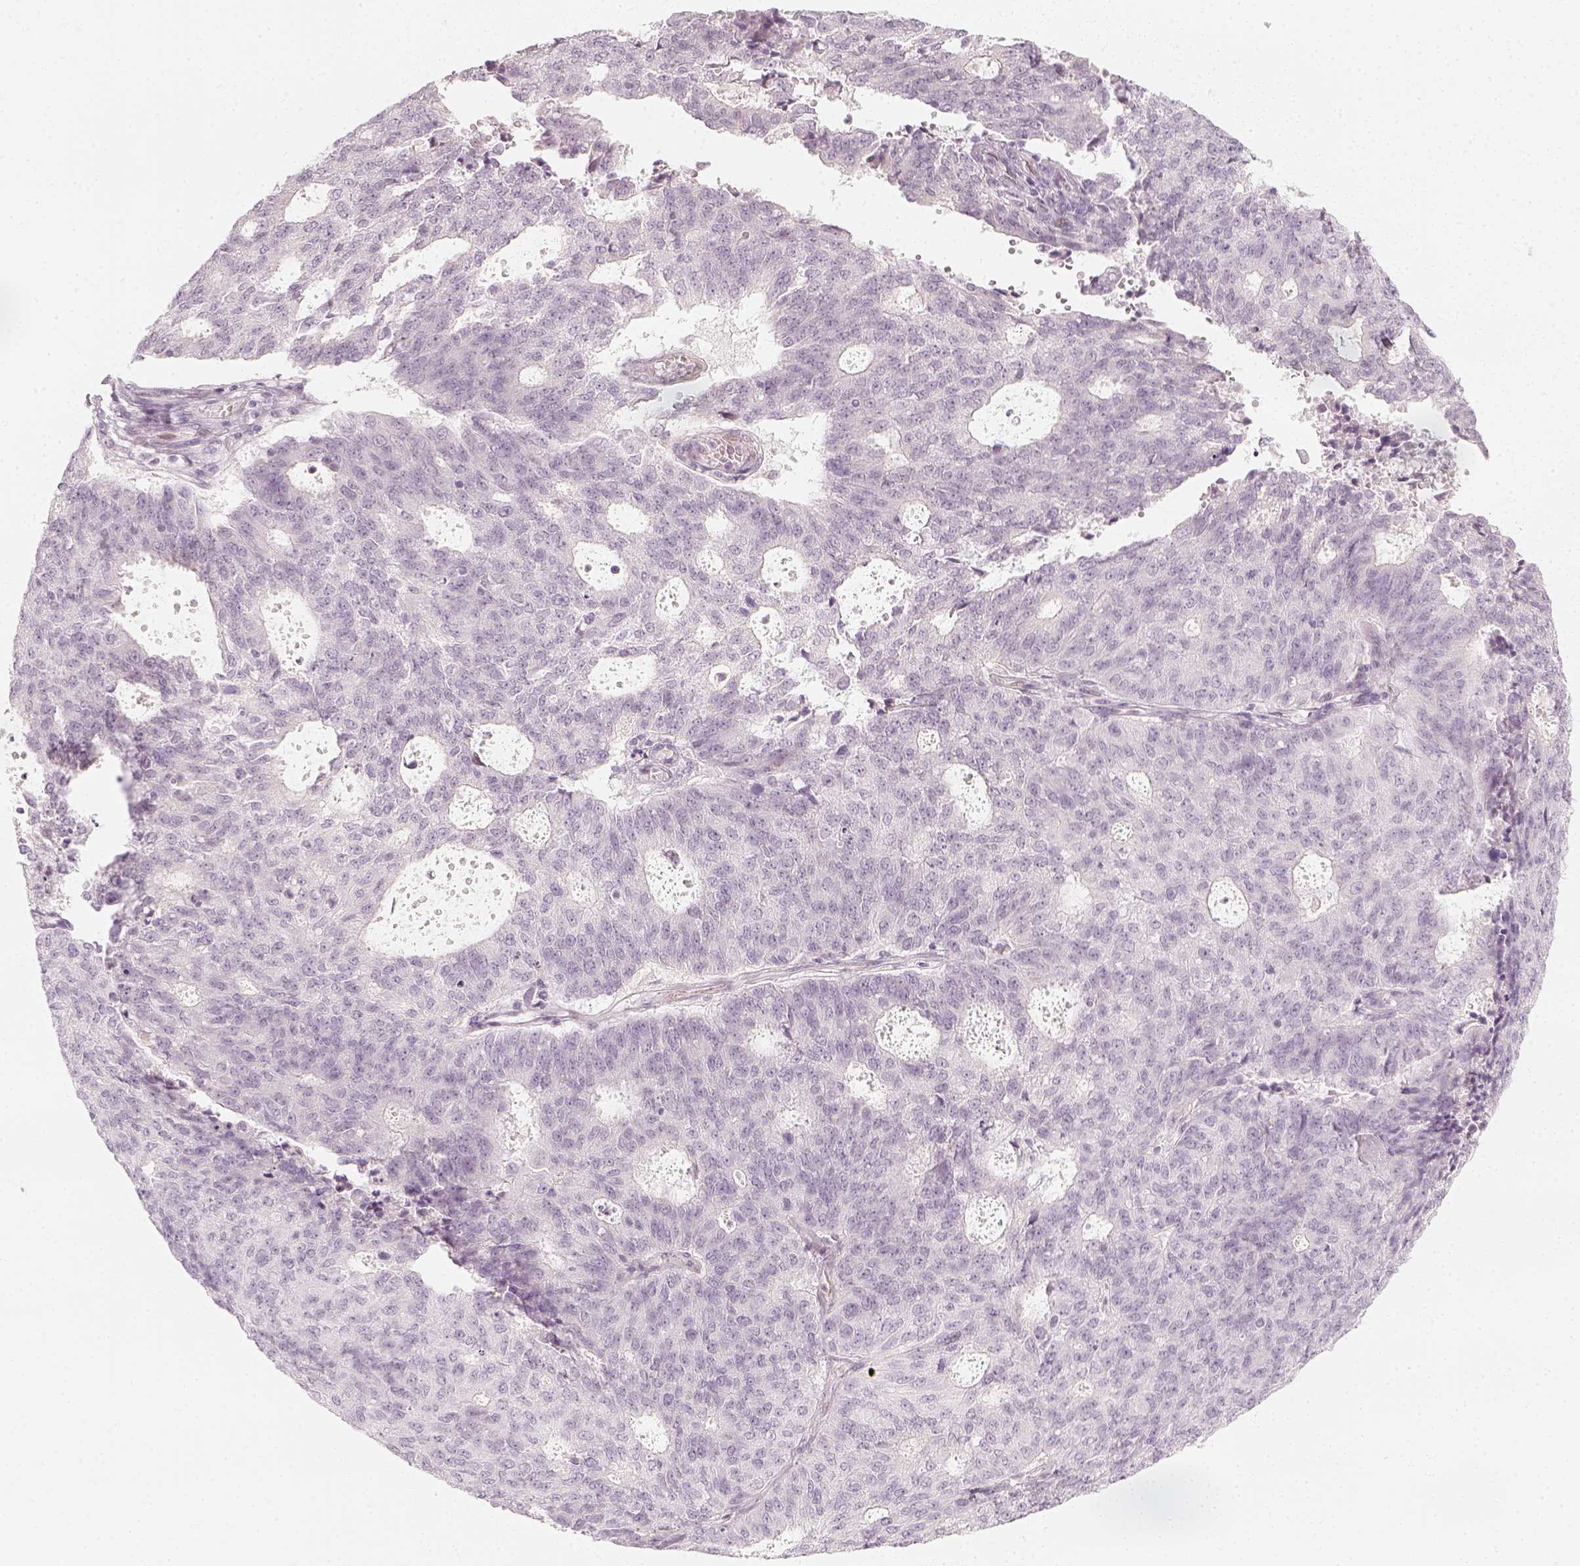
{"staining": {"intensity": "negative", "quantity": "none", "location": "none"}, "tissue": "endometrial cancer", "cell_type": "Tumor cells", "image_type": "cancer", "snomed": [{"axis": "morphology", "description": "Adenocarcinoma, NOS"}, {"axis": "topography", "description": "Endometrium"}], "caption": "The image demonstrates no significant expression in tumor cells of endometrial cancer.", "gene": "KRTAP2-1", "patient": {"sex": "female", "age": 82}}